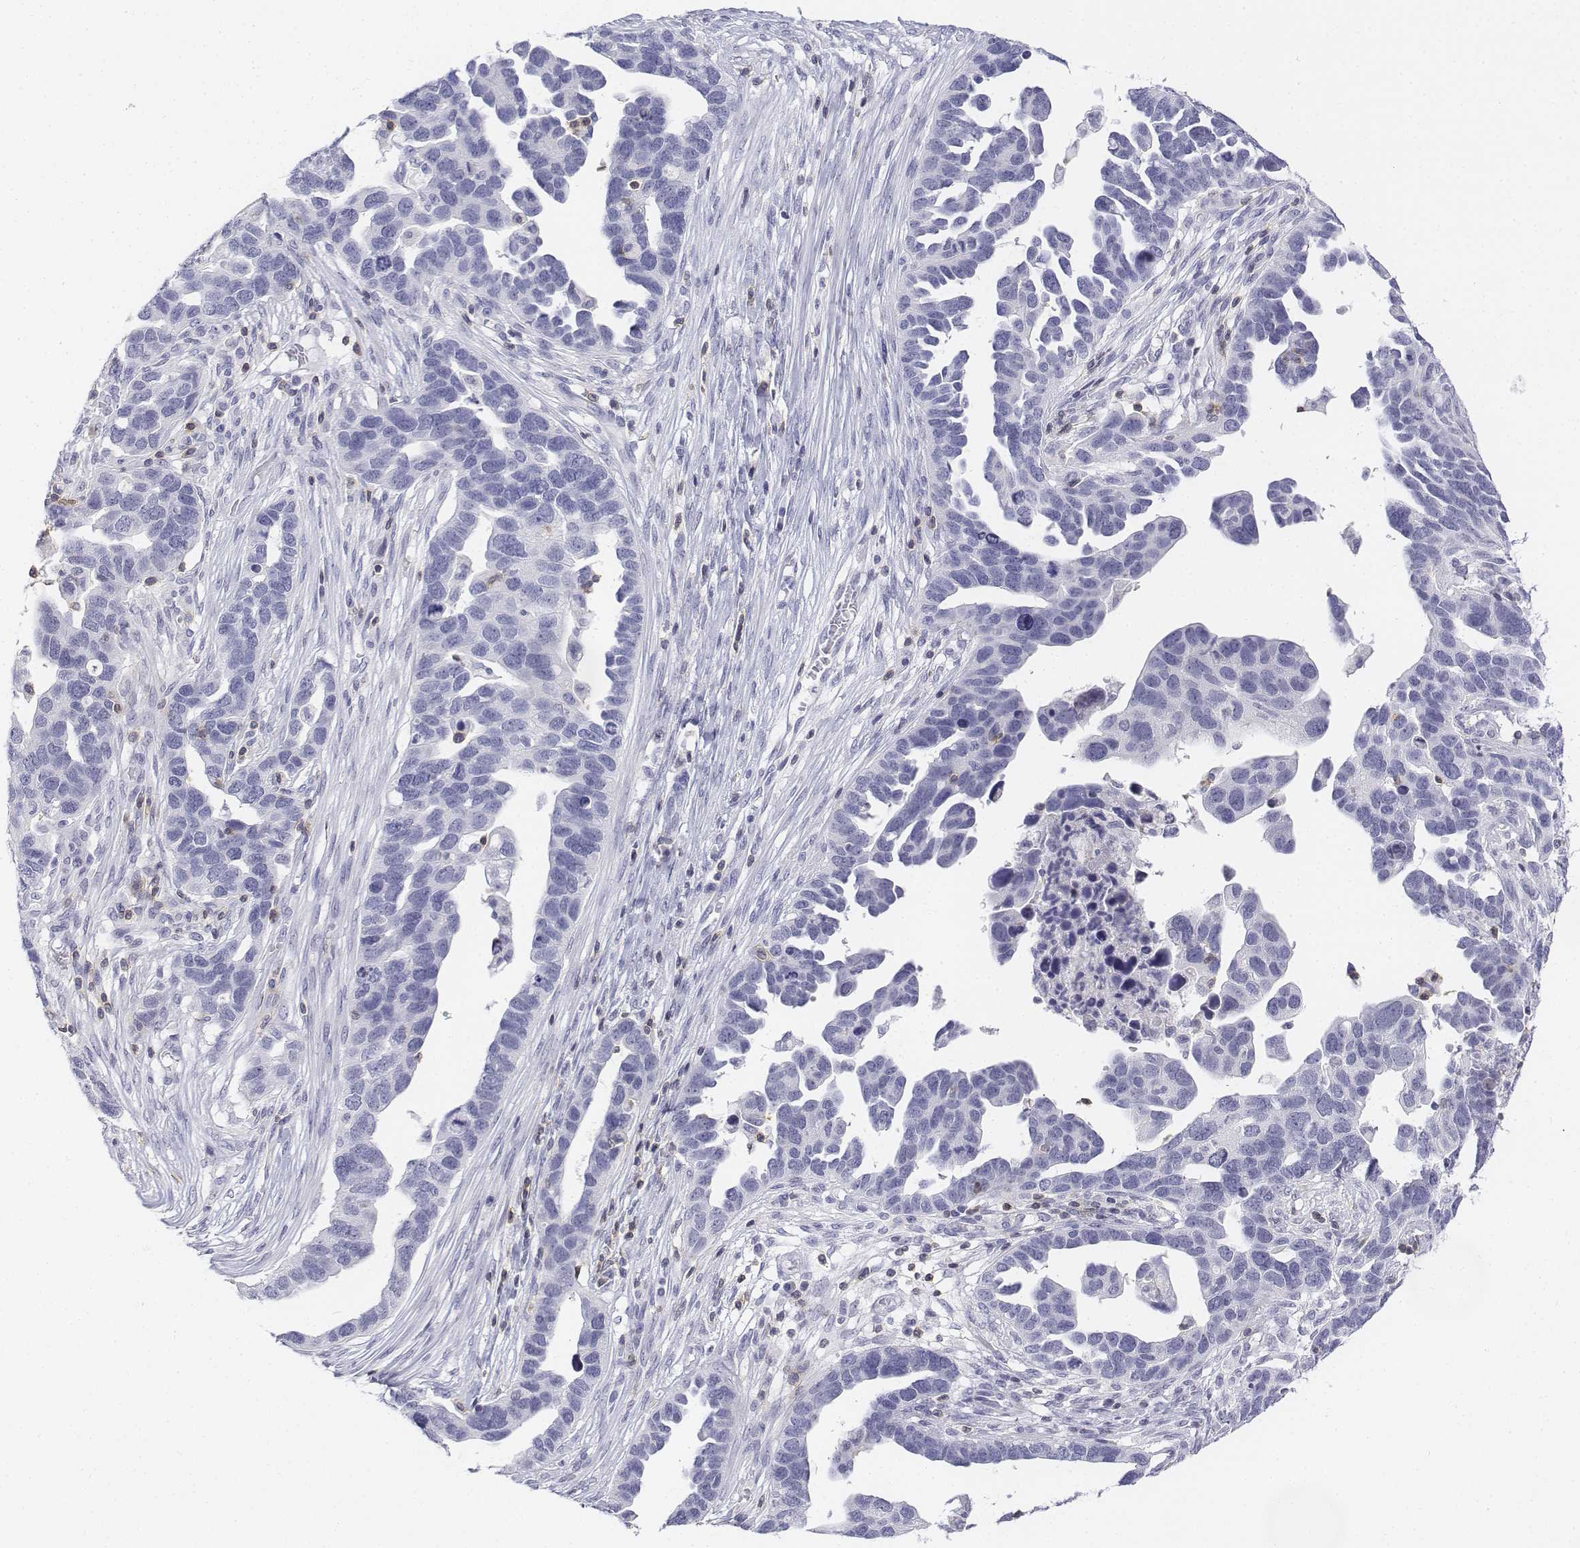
{"staining": {"intensity": "negative", "quantity": "none", "location": "none"}, "tissue": "ovarian cancer", "cell_type": "Tumor cells", "image_type": "cancer", "snomed": [{"axis": "morphology", "description": "Cystadenocarcinoma, serous, NOS"}, {"axis": "topography", "description": "Ovary"}], "caption": "An IHC micrograph of ovarian cancer is shown. There is no staining in tumor cells of ovarian cancer.", "gene": "CD3E", "patient": {"sex": "female", "age": 54}}